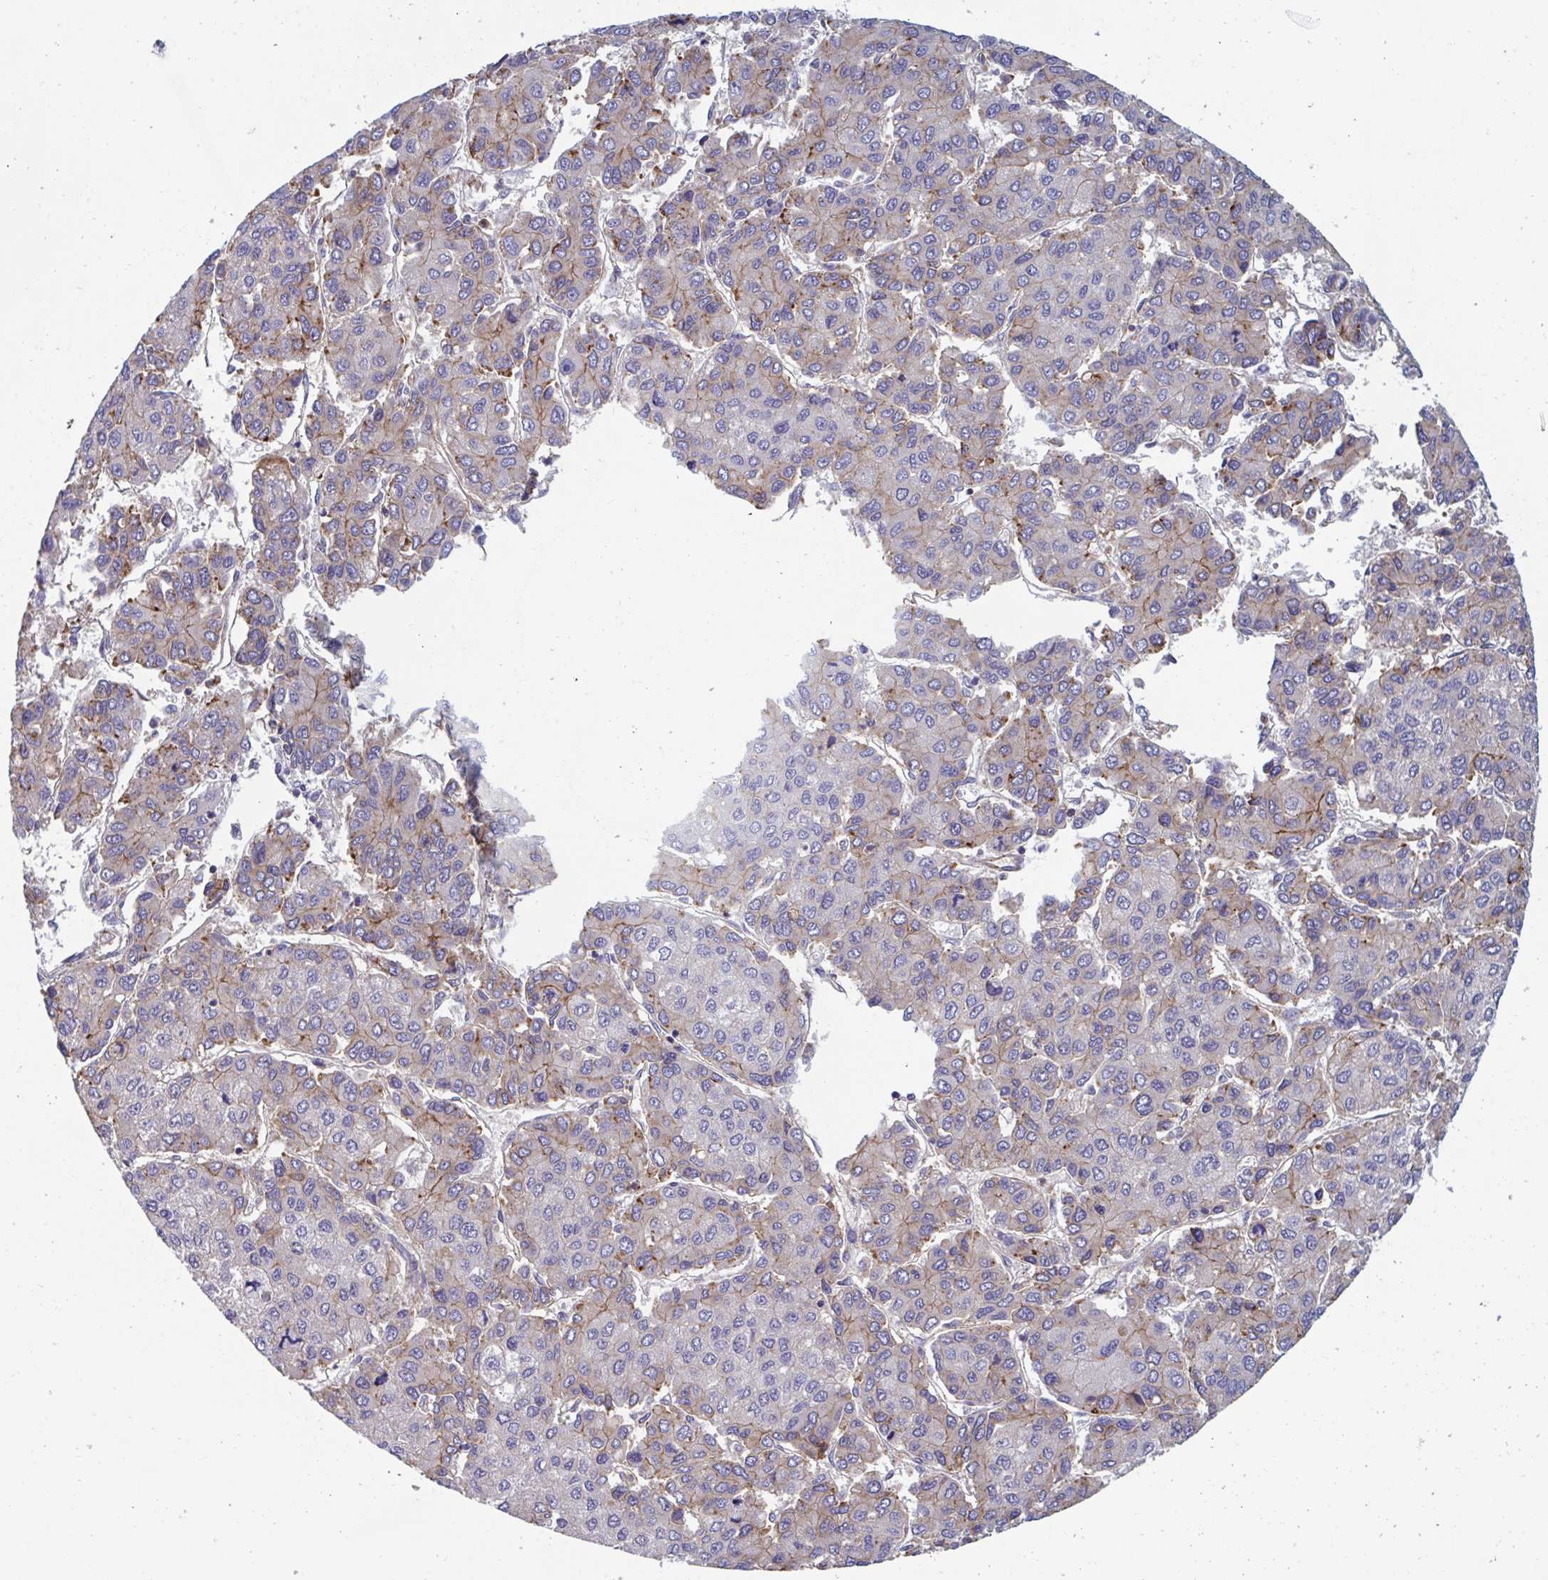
{"staining": {"intensity": "moderate", "quantity": "<25%", "location": "cytoplasmic/membranous"}, "tissue": "liver cancer", "cell_type": "Tumor cells", "image_type": "cancer", "snomed": [{"axis": "morphology", "description": "Carcinoma, Hepatocellular, NOS"}, {"axis": "topography", "description": "Liver"}], "caption": "Liver cancer stained with a brown dye demonstrates moderate cytoplasmic/membranous positive positivity in approximately <25% of tumor cells.", "gene": "SLC9A6", "patient": {"sex": "female", "age": 66}}